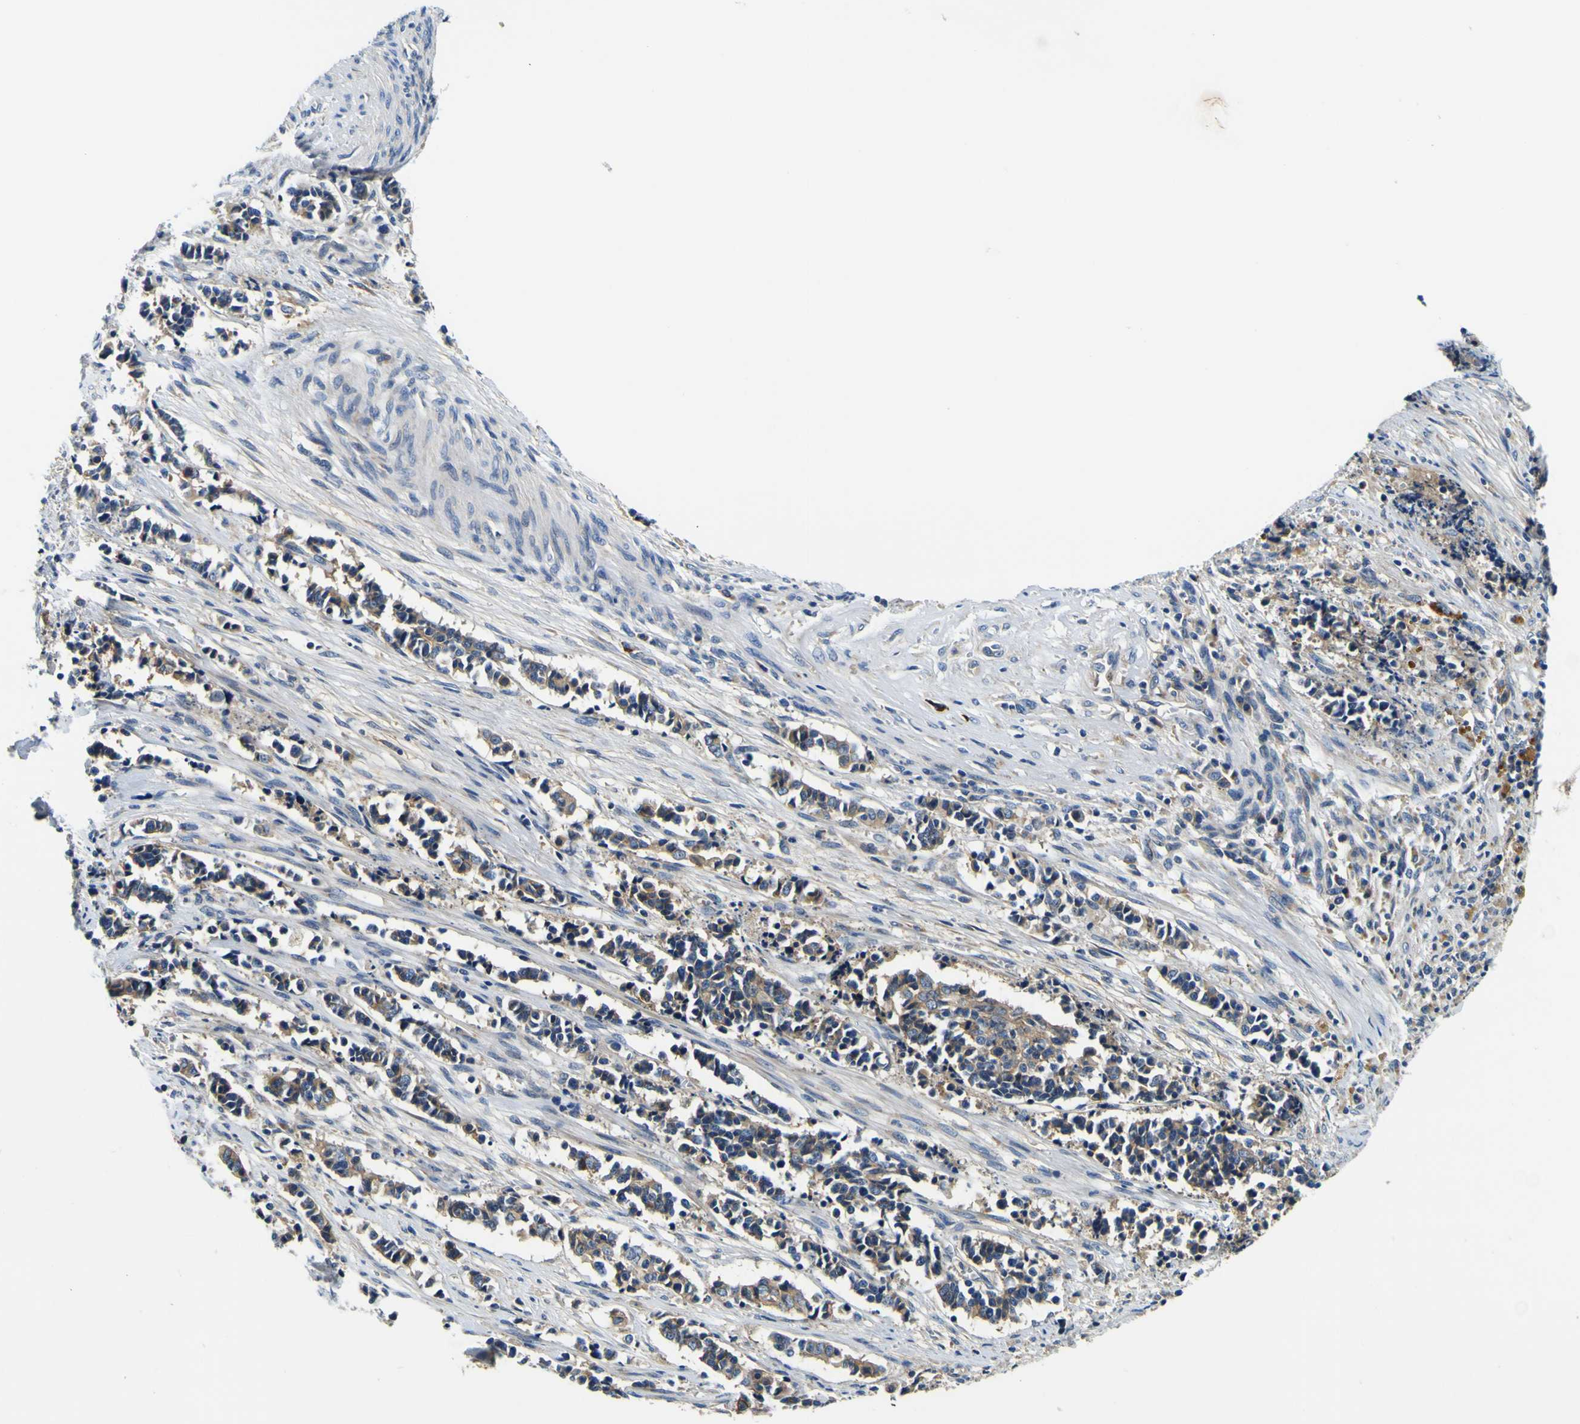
{"staining": {"intensity": "moderate", "quantity": ">75%", "location": "cytoplasmic/membranous"}, "tissue": "cervical cancer", "cell_type": "Tumor cells", "image_type": "cancer", "snomed": [{"axis": "morphology", "description": "Normal tissue, NOS"}, {"axis": "morphology", "description": "Squamous cell carcinoma, NOS"}, {"axis": "topography", "description": "Cervix"}], "caption": "Immunohistochemistry (IHC) (DAB (3,3'-diaminobenzidine)) staining of cervical cancer shows moderate cytoplasmic/membranous protein staining in approximately >75% of tumor cells. (Brightfield microscopy of DAB IHC at high magnification).", "gene": "CLSTN1", "patient": {"sex": "female", "age": 35}}